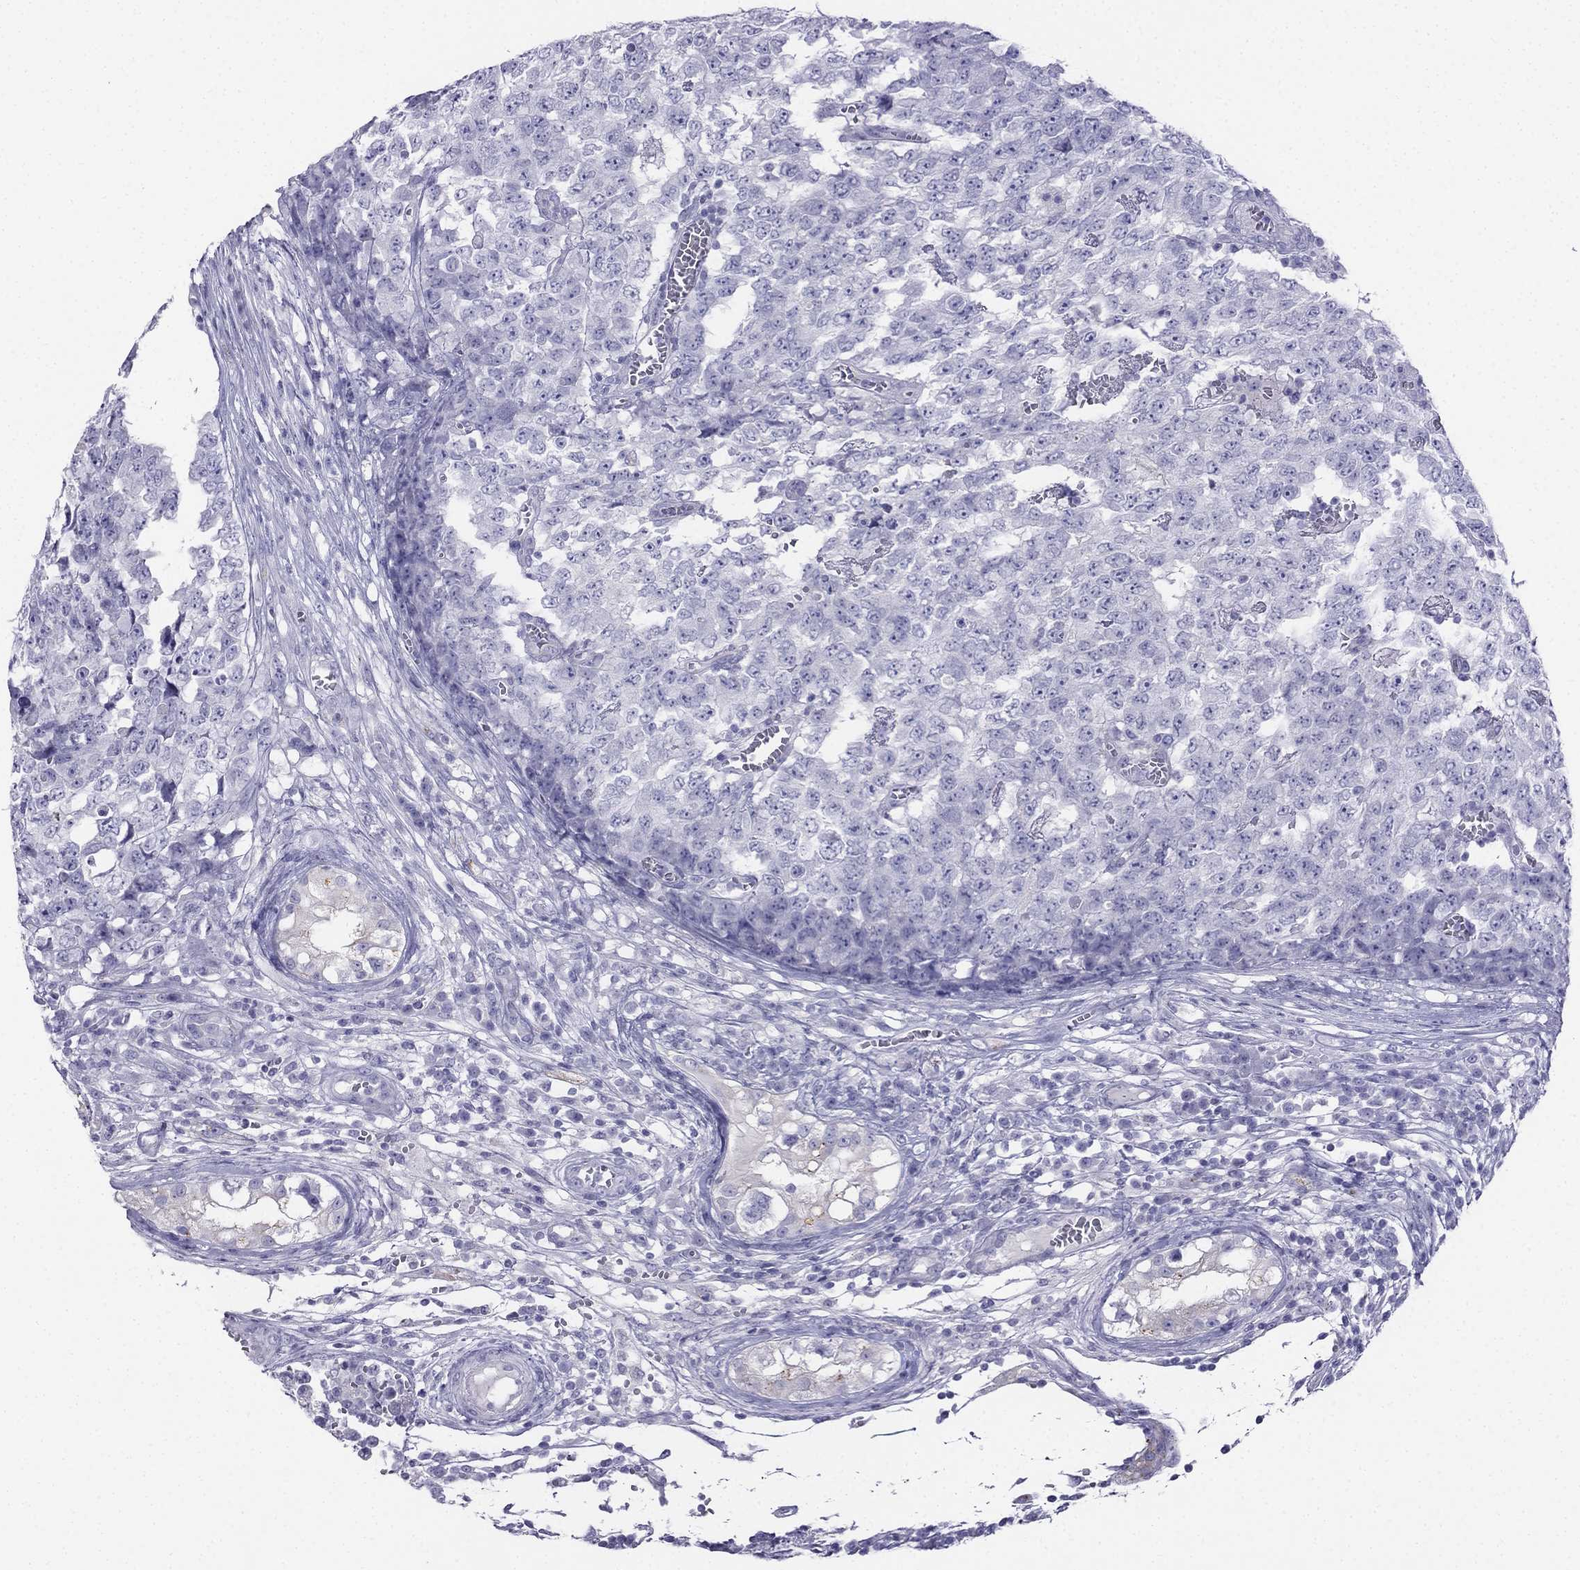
{"staining": {"intensity": "negative", "quantity": "none", "location": "none"}, "tissue": "testis cancer", "cell_type": "Tumor cells", "image_type": "cancer", "snomed": [{"axis": "morphology", "description": "Carcinoma, Embryonal, NOS"}, {"axis": "topography", "description": "Testis"}], "caption": "Immunohistochemistry (IHC) of testis cancer (embryonal carcinoma) shows no positivity in tumor cells. The staining is performed using DAB brown chromogen with nuclei counter-stained in using hematoxylin.", "gene": "ALOXE3", "patient": {"sex": "male", "age": 23}}